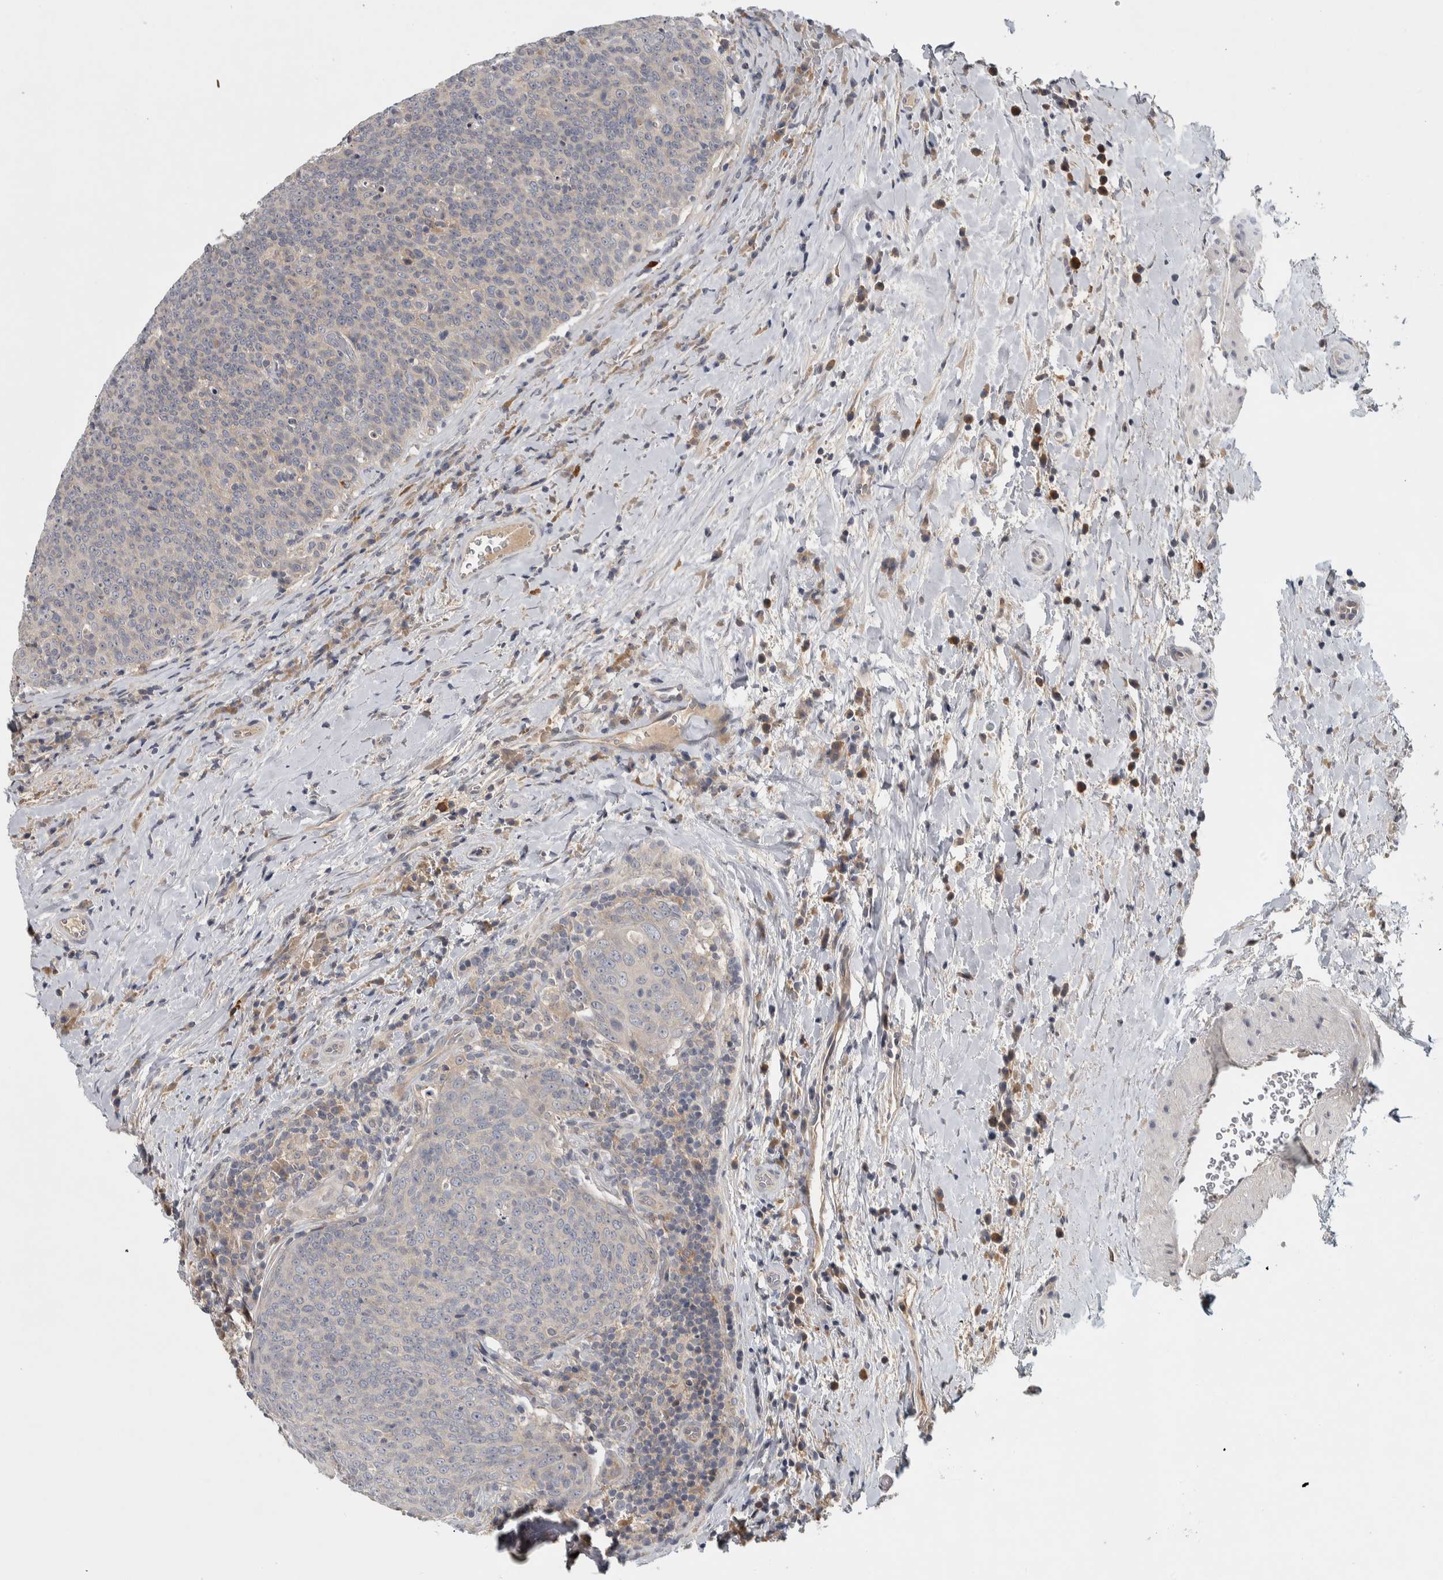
{"staining": {"intensity": "negative", "quantity": "none", "location": "none"}, "tissue": "head and neck cancer", "cell_type": "Tumor cells", "image_type": "cancer", "snomed": [{"axis": "morphology", "description": "Squamous cell carcinoma, NOS"}, {"axis": "morphology", "description": "Squamous cell carcinoma, metastatic, NOS"}, {"axis": "topography", "description": "Lymph node"}, {"axis": "topography", "description": "Head-Neck"}], "caption": "This is a histopathology image of immunohistochemistry (IHC) staining of head and neck cancer, which shows no staining in tumor cells.", "gene": "ADPRM", "patient": {"sex": "male", "age": 62}}